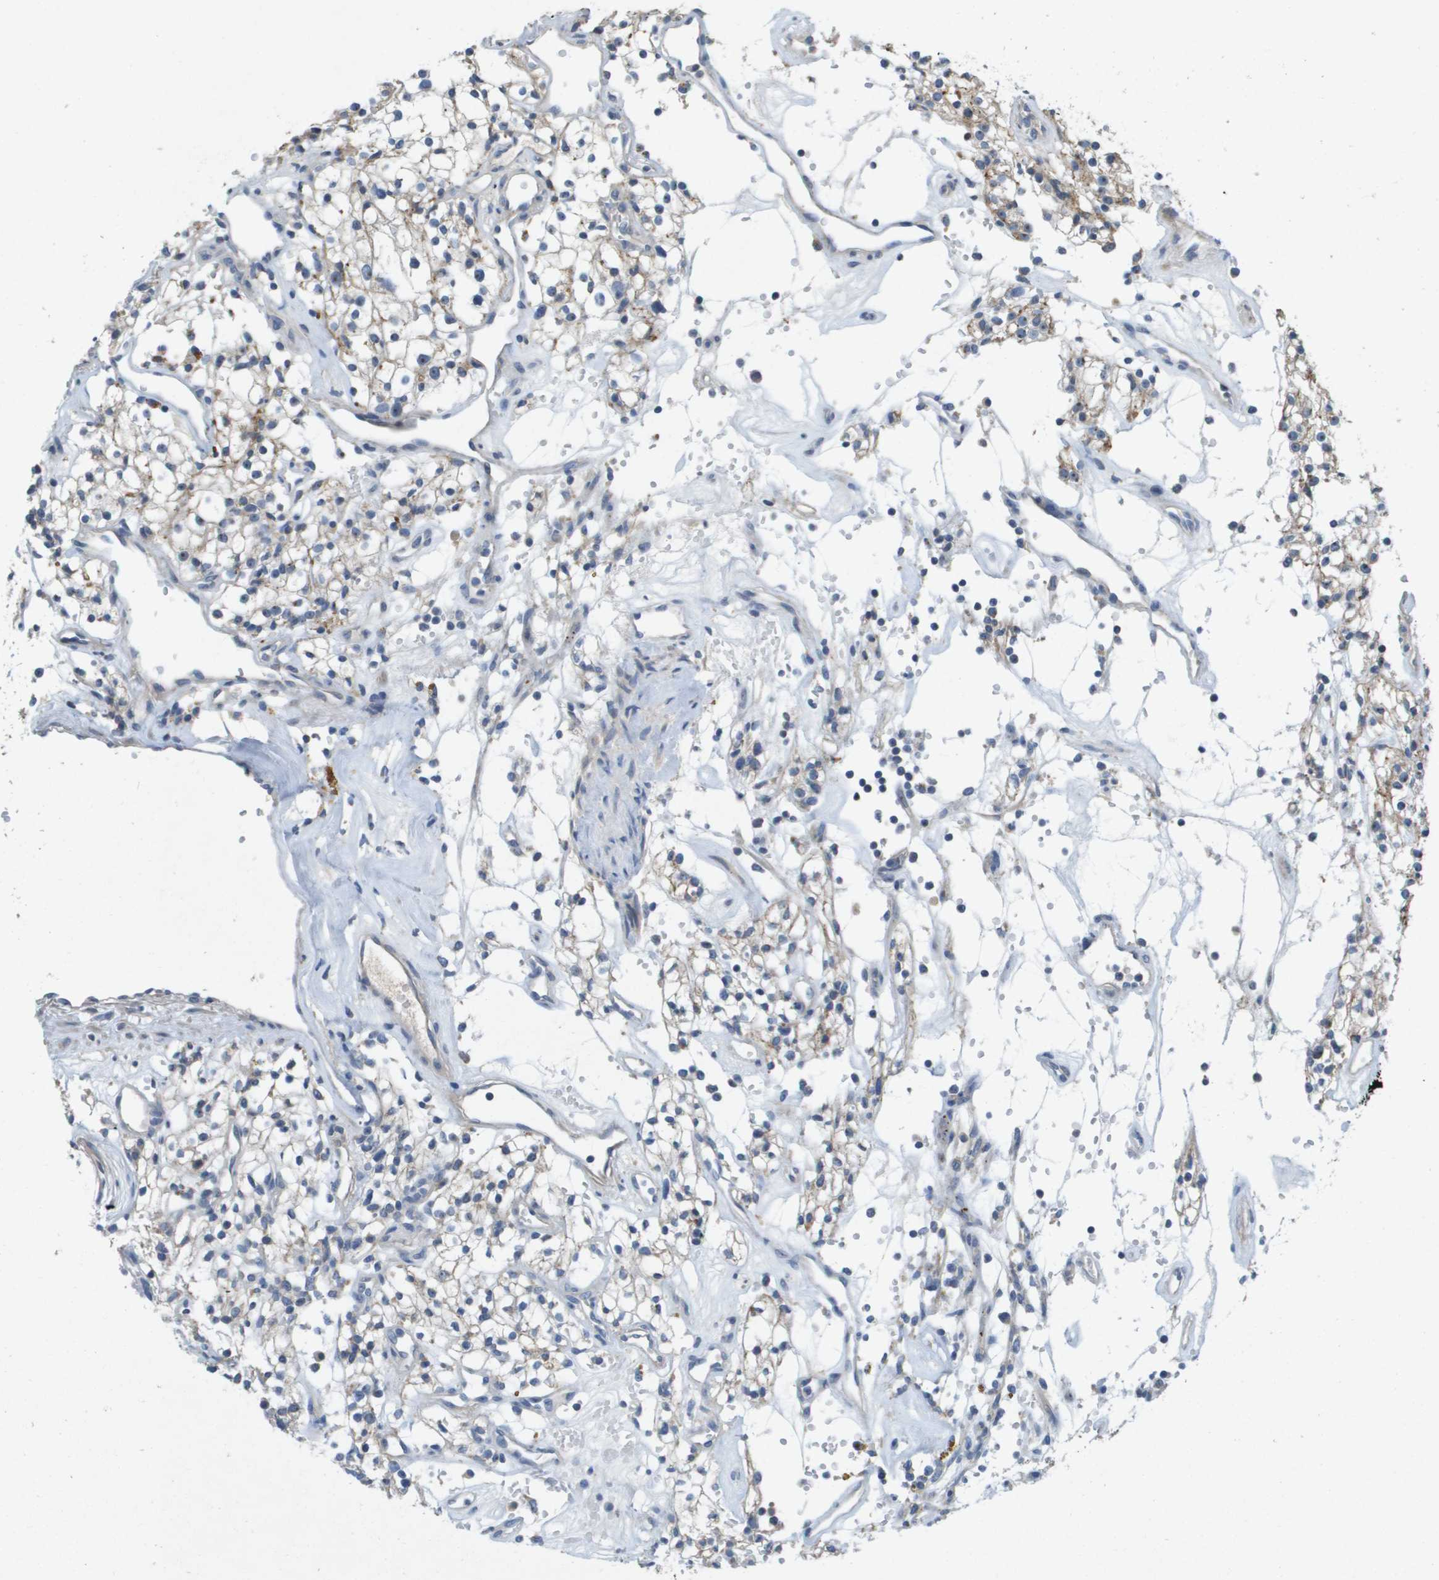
{"staining": {"intensity": "negative", "quantity": "none", "location": "none"}, "tissue": "renal cancer", "cell_type": "Tumor cells", "image_type": "cancer", "snomed": [{"axis": "morphology", "description": "Adenocarcinoma, NOS"}, {"axis": "topography", "description": "Kidney"}], "caption": "Human adenocarcinoma (renal) stained for a protein using IHC shows no expression in tumor cells.", "gene": "B3GNT5", "patient": {"sex": "male", "age": 59}}